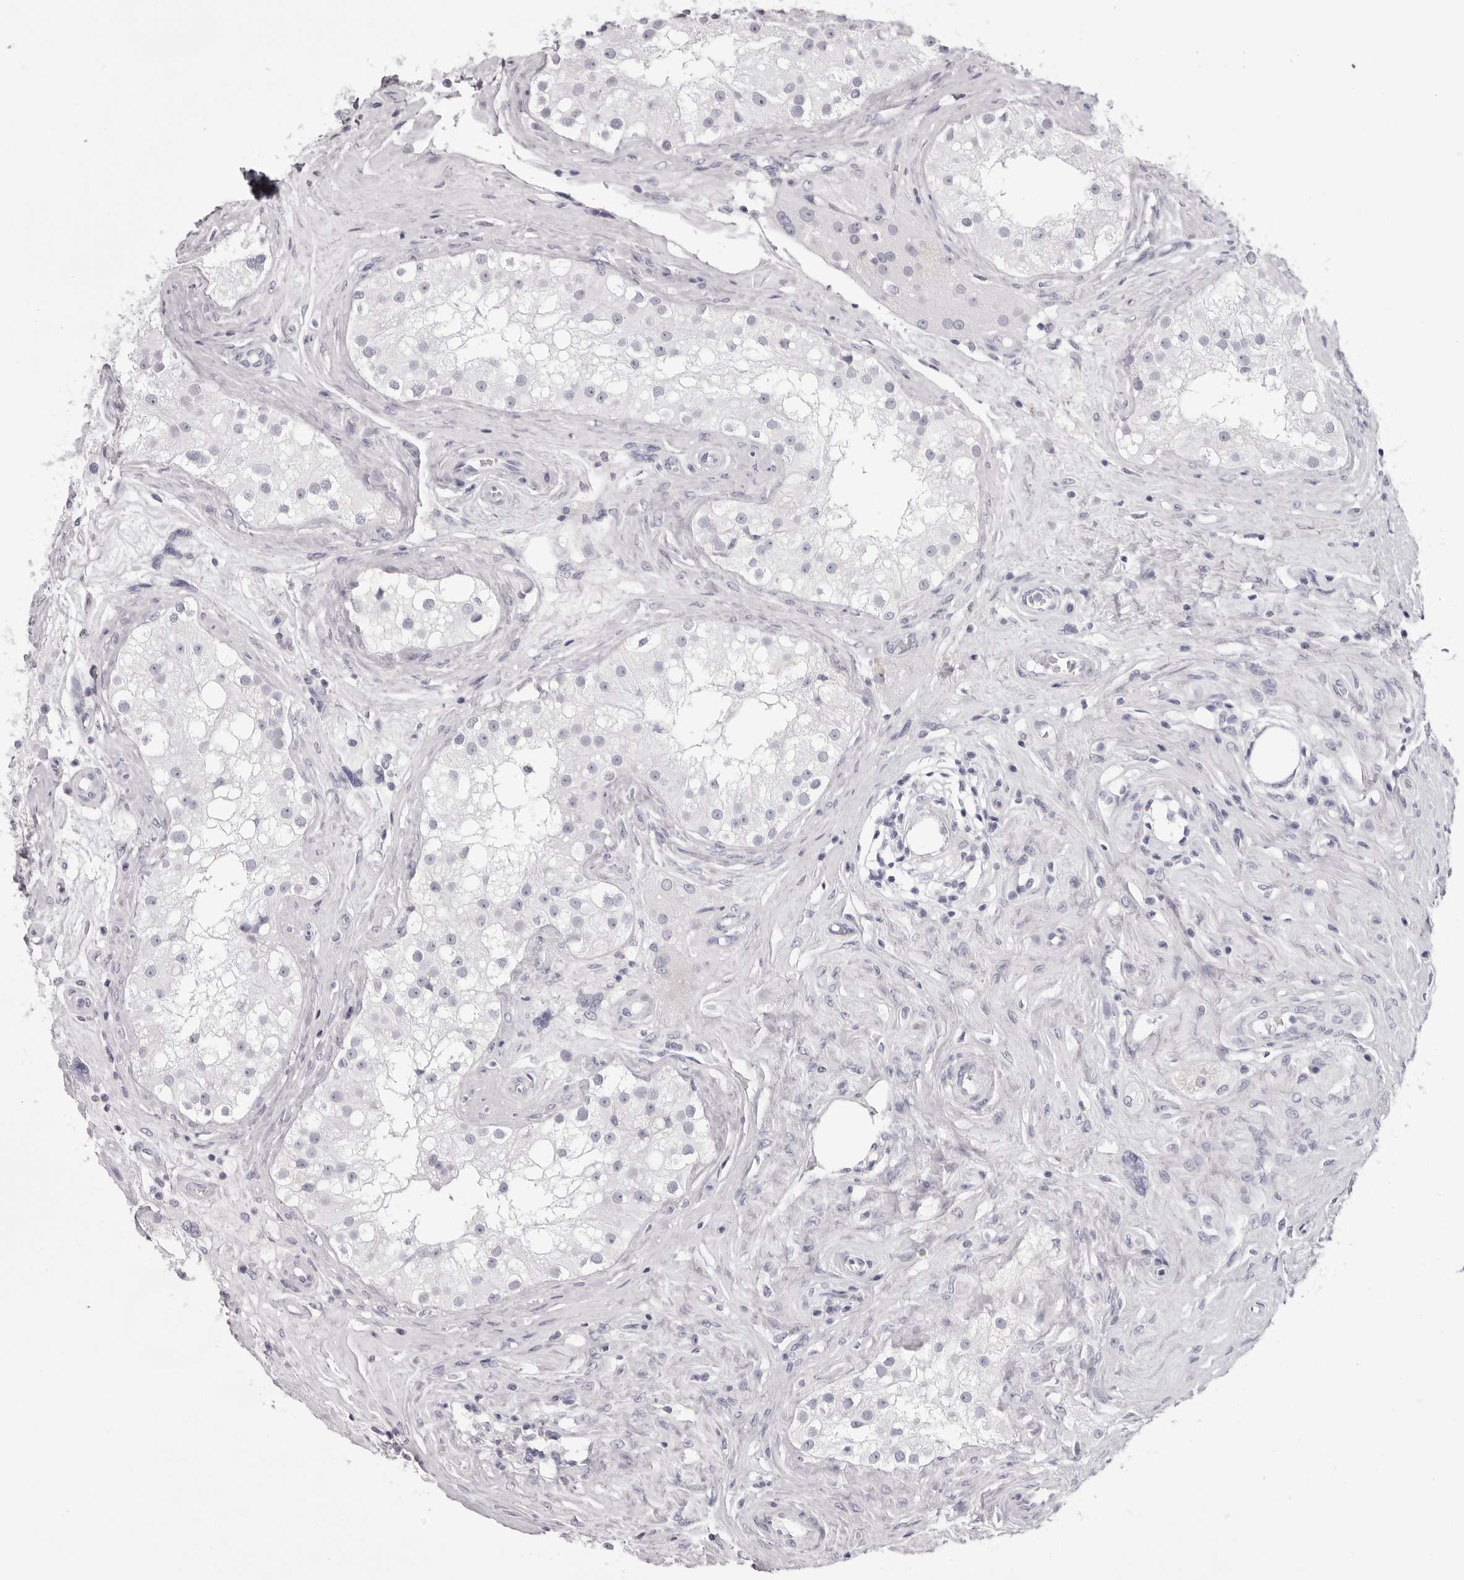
{"staining": {"intensity": "negative", "quantity": "none", "location": "none"}, "tissue": "testis", "cell_type": "Cells in seminiferous ducts", "image_type": "normal", "snomed": [{"axis": "morphology", "description": "Normal tissue, NOS"}, {"axis": "topography", "description": "Testis"}], "caption": "IHC histopathology image of normal testis: human testis stained with DAB (3,3'-diaminobenzidine) displays no significant protein staining in cells in seminiferous ducts.", "gene": "TMOD4", "patient": {"sex": "male", "age": 84}}